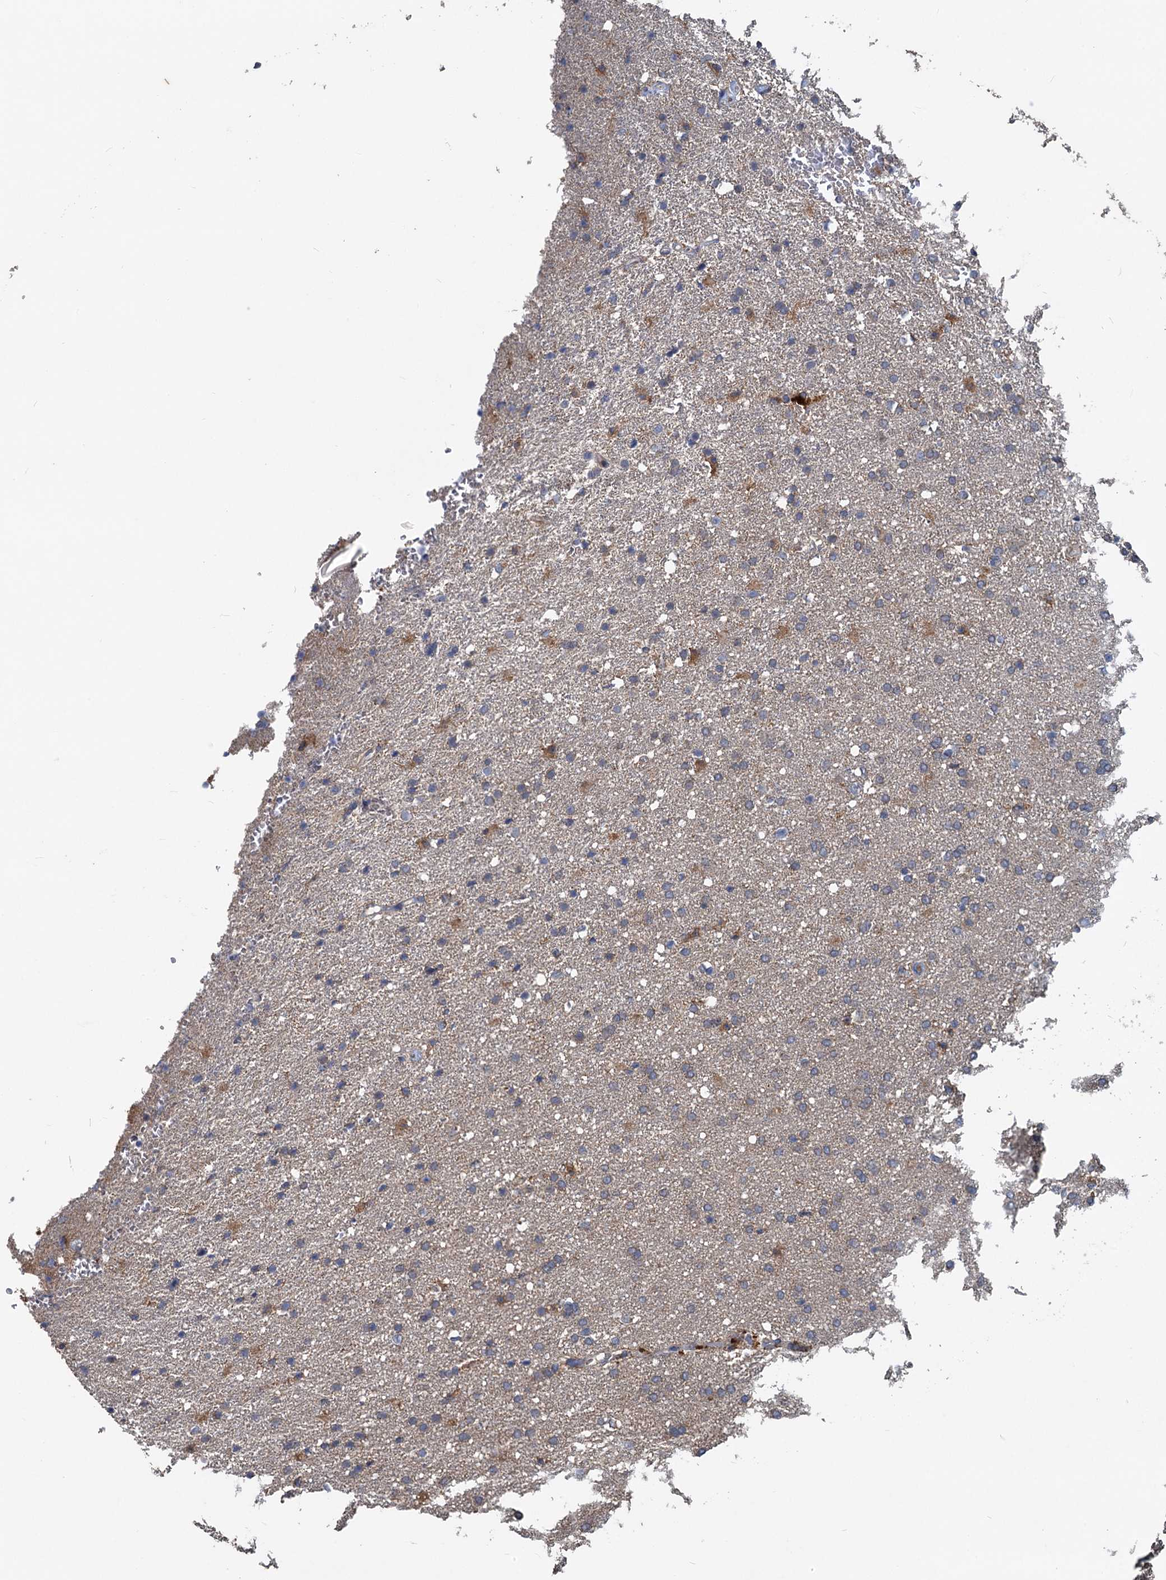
{"staining": {"intensity": "negative", "quantity": "none", "location": "none"}, "tissue": "glioma", "cell_type": "Tumor cells", "image_type": "cancer", "snomed": [{"axis": "morphology", "description": "Glioma, malignant, High grade"}, {"axis": "topography", "description": "Brain"}], "caption": "A high-resolution image shows immunohistochemistry staining of malignant high-grade glioma, which demonstrates no significant positivity in tumor cells.", "gene": "OTUB1", "patient": {"sex": "male", "age": 72}}